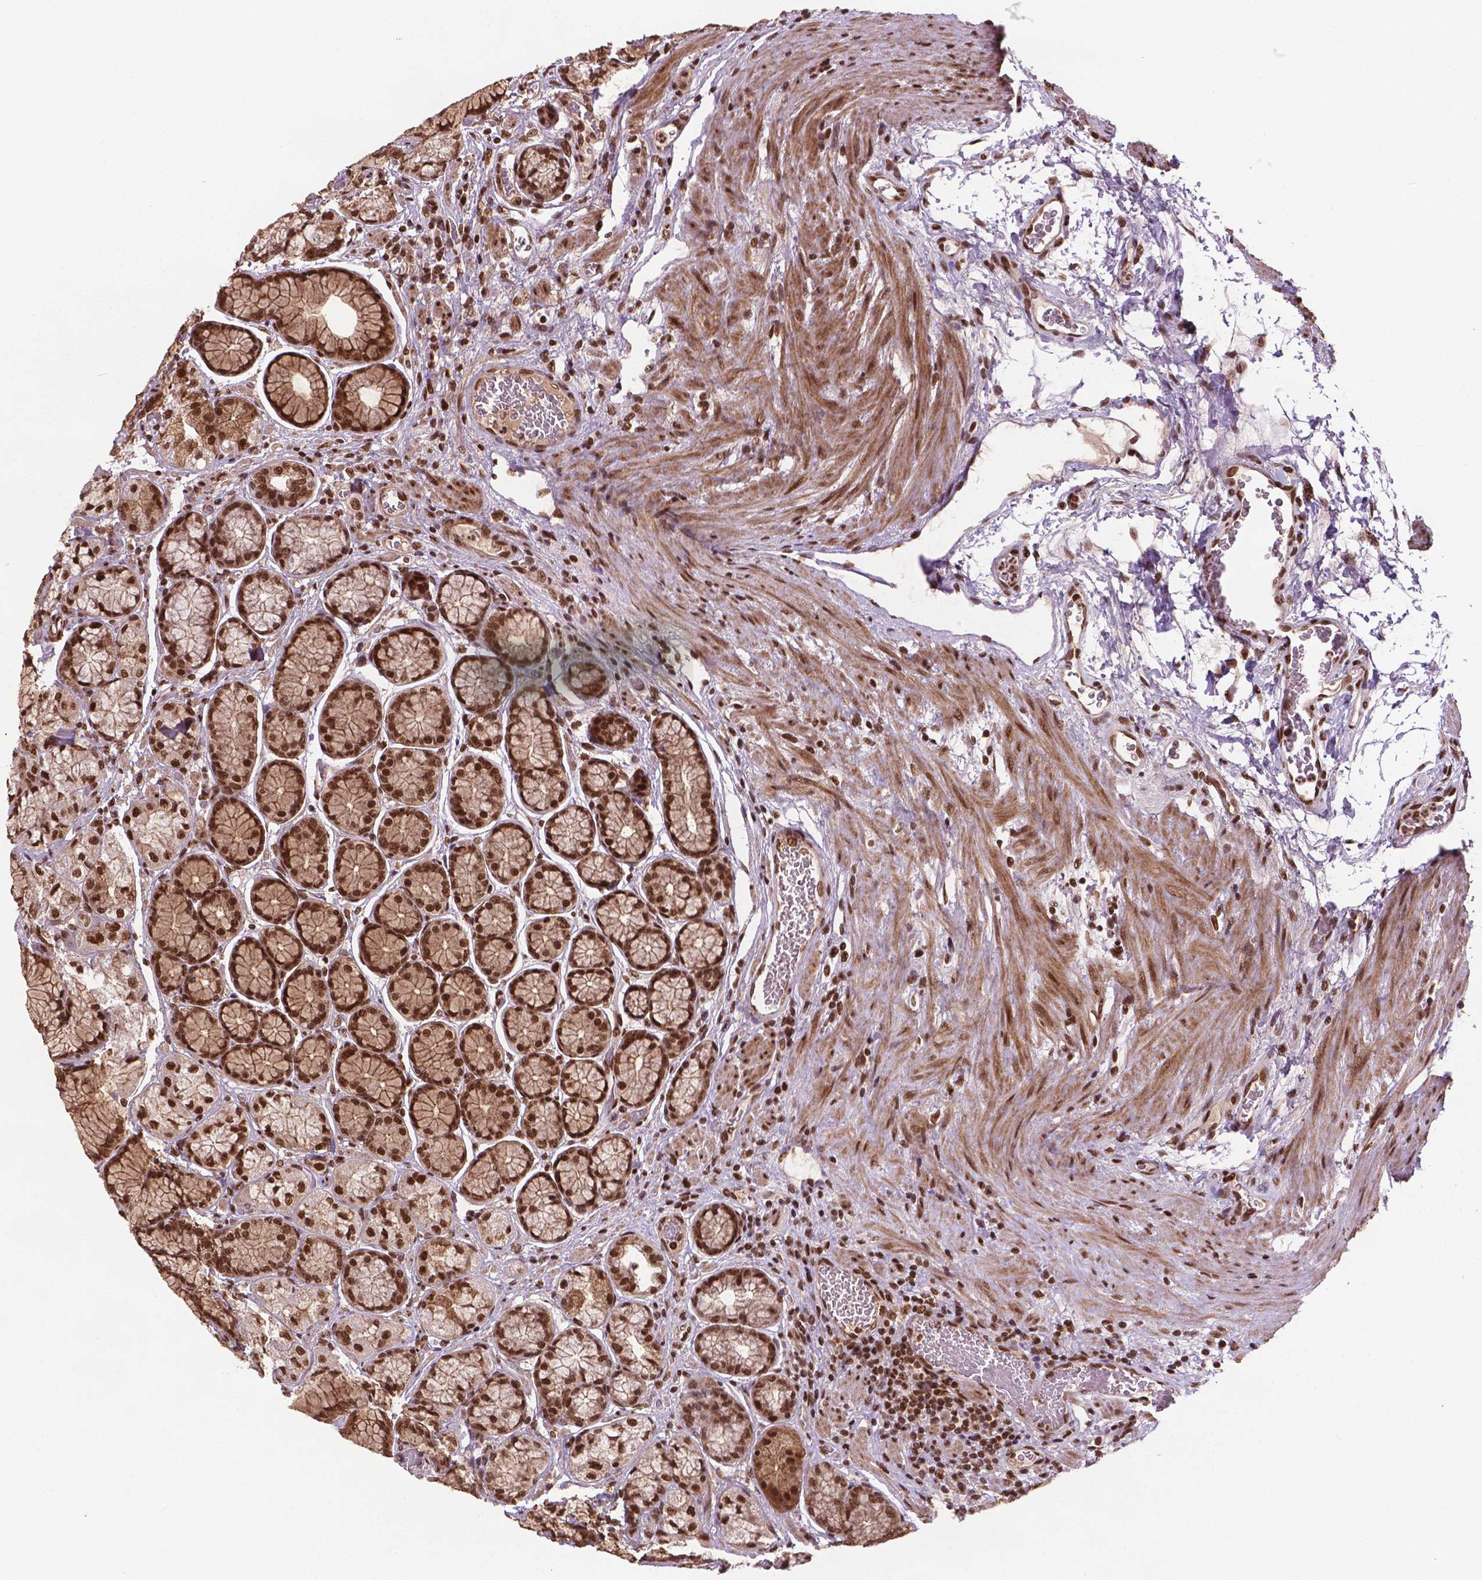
{"staining": {"intensity": "strong", "quantity": ">75%", "location": "nuclear"}, "tissue": "stomach", "cell_type": "Glandular cells", "image_type": "normal", "snomed": [{"axis": "morphology", "description": "Normal tissue, NOS"}, {"axis": "morphology", "description": "Adenocarcinoma, NOS"}, {"axis": "morphology", "description": "Adenocarcinoma, High grade"}, {"axis": "topography", "description": "Stomach, upper"}, {"axis": "topography", "description": "Stomach"}], "caption": "Immunohistochemistry of unremarkable human stomach exhibits high levels of strong nuclear expression in about >75% of glandular cells. (IHC, brightfield microscopy, high magnification).", "gene": "SIRT6", "patient": {"sex": "female", "age": 65}}